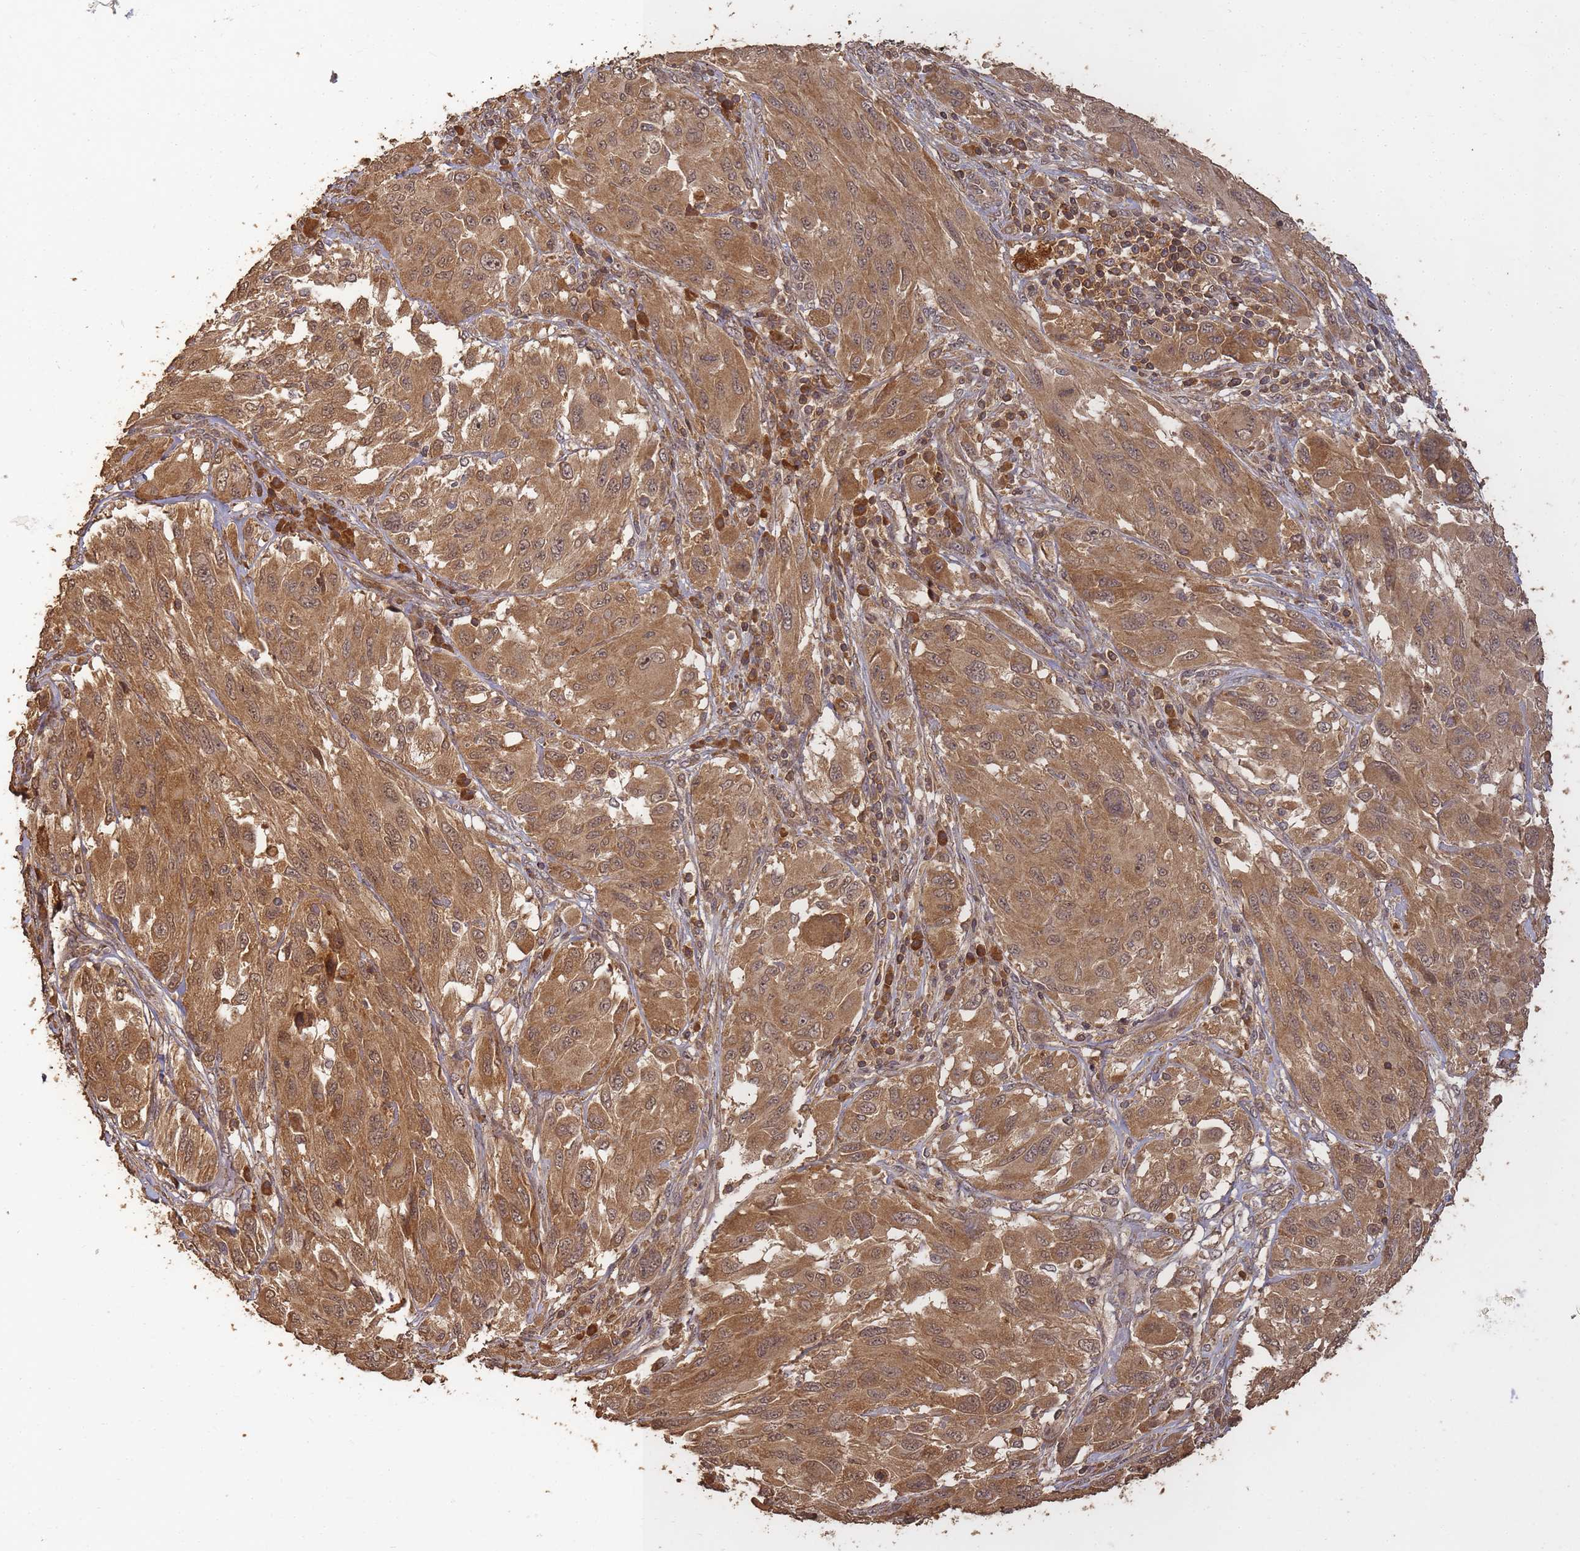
{"staining": {"intensity": "moderate", "quantity": ">75%", "location": "cytoplasmic/membranous,nuclear"}, "tissue": "melanoma", "cell_type": "Tumor cells", "image_type": "cancer", "snomed": [{"axis": "morphology", "description": "Malignant melanoma, NOS"}, {"axis": "topography", "description": "Skin"}], "caption": "The image reveals a brown stain indicating the presence of a protein in the cytoplasmic/membranous and nuclear of tumor cells in melanoma.", "gene": "ALKBH1", "patient": {"sex": "female", "age": 91}}